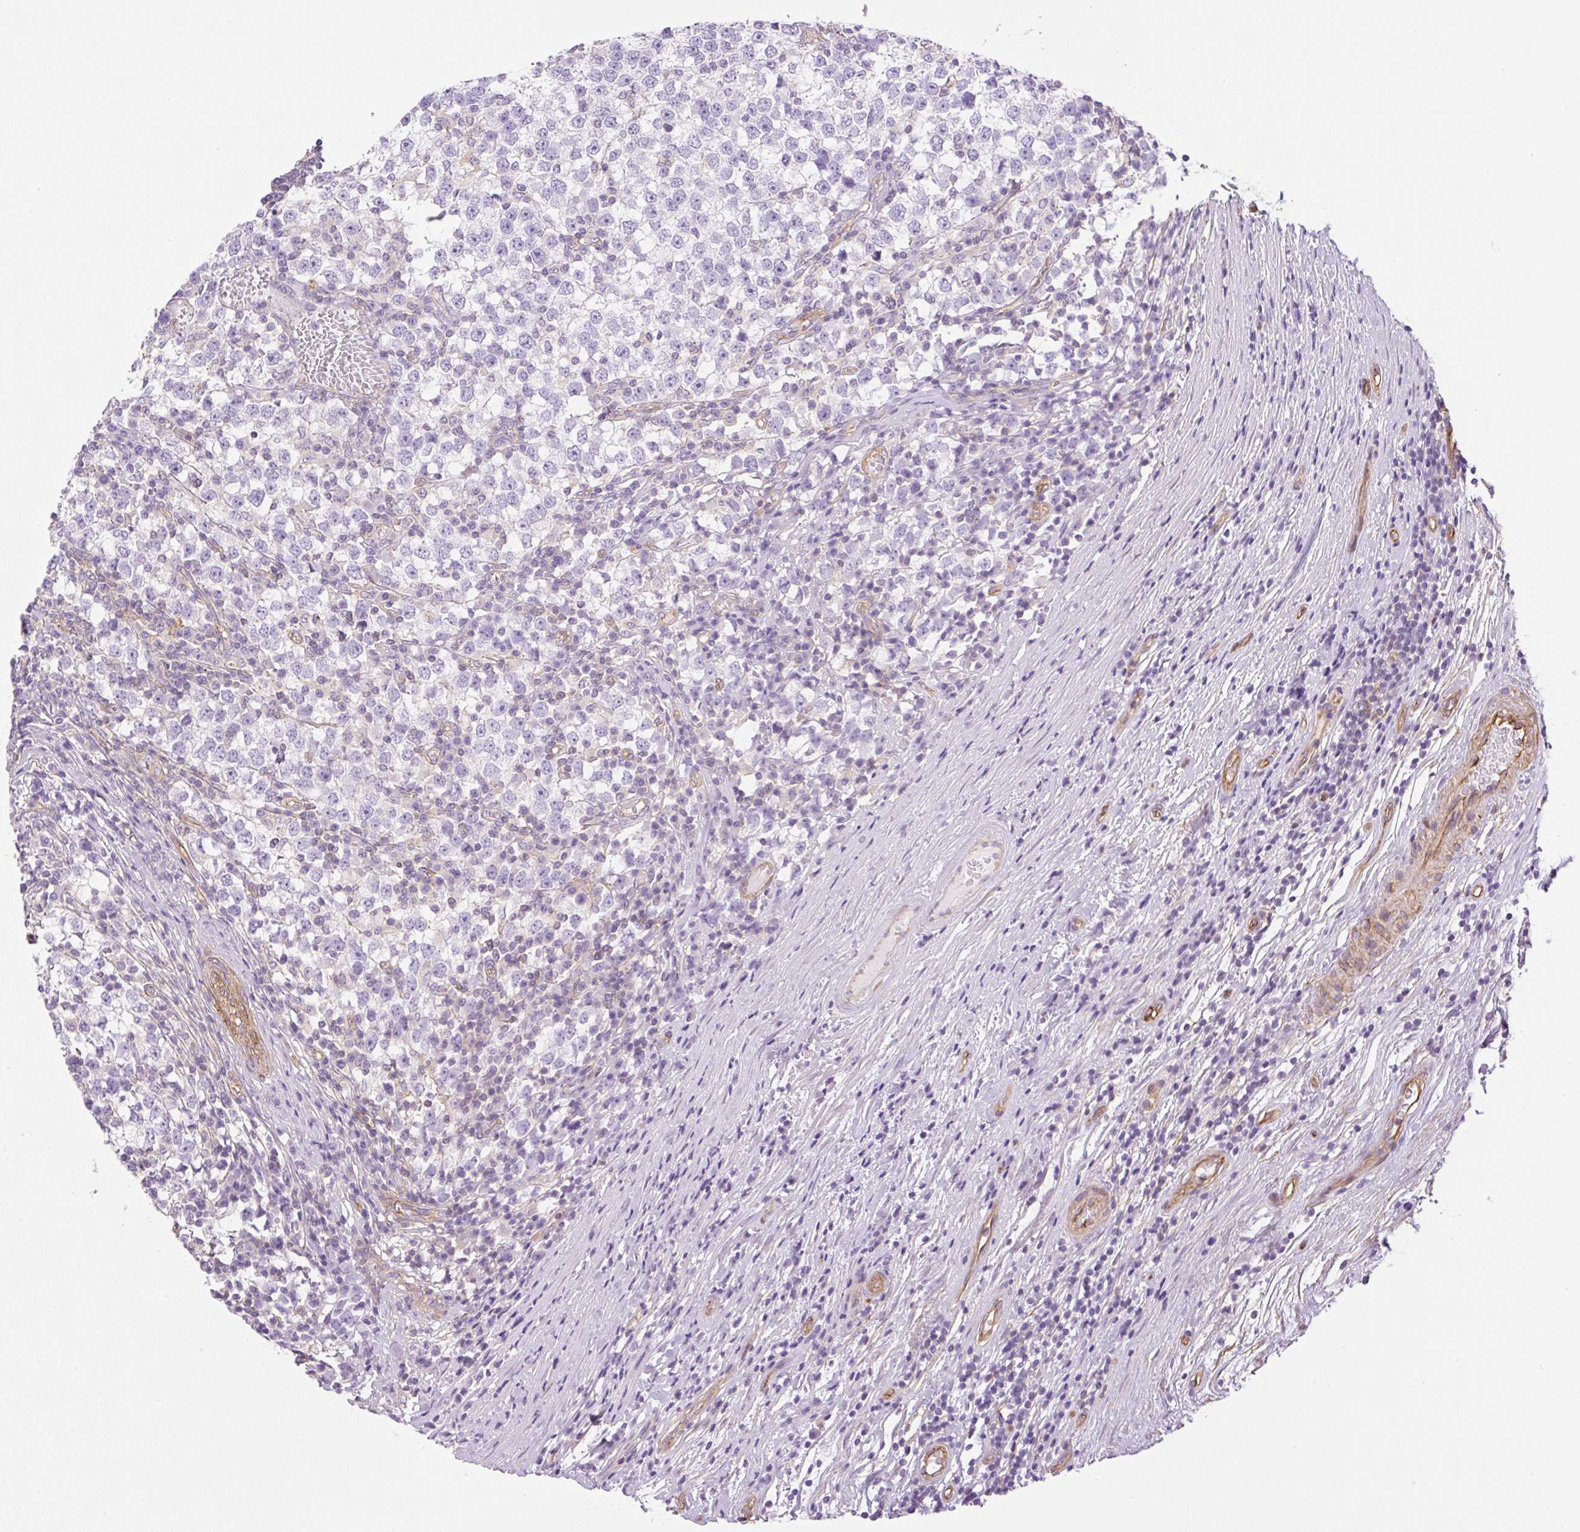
{"staining": {"intensity": "negative", "quantity": "none", "location": "none"}, "tissue": "testis cancer", "cell_type": "Tumor cells", "image_type": "cancer", "snomed": [{"axis": "morphology", "description": "Seminoma, NOS"}, {"axis": "topography", "description": "Testis"}], "caption": "This is an immunohistochemistry (IHC) image of human seminoma (testis). There is no expression in tumor cells.", "gene": "EHD3", "patient": {"sex": "male", "age": 65}}